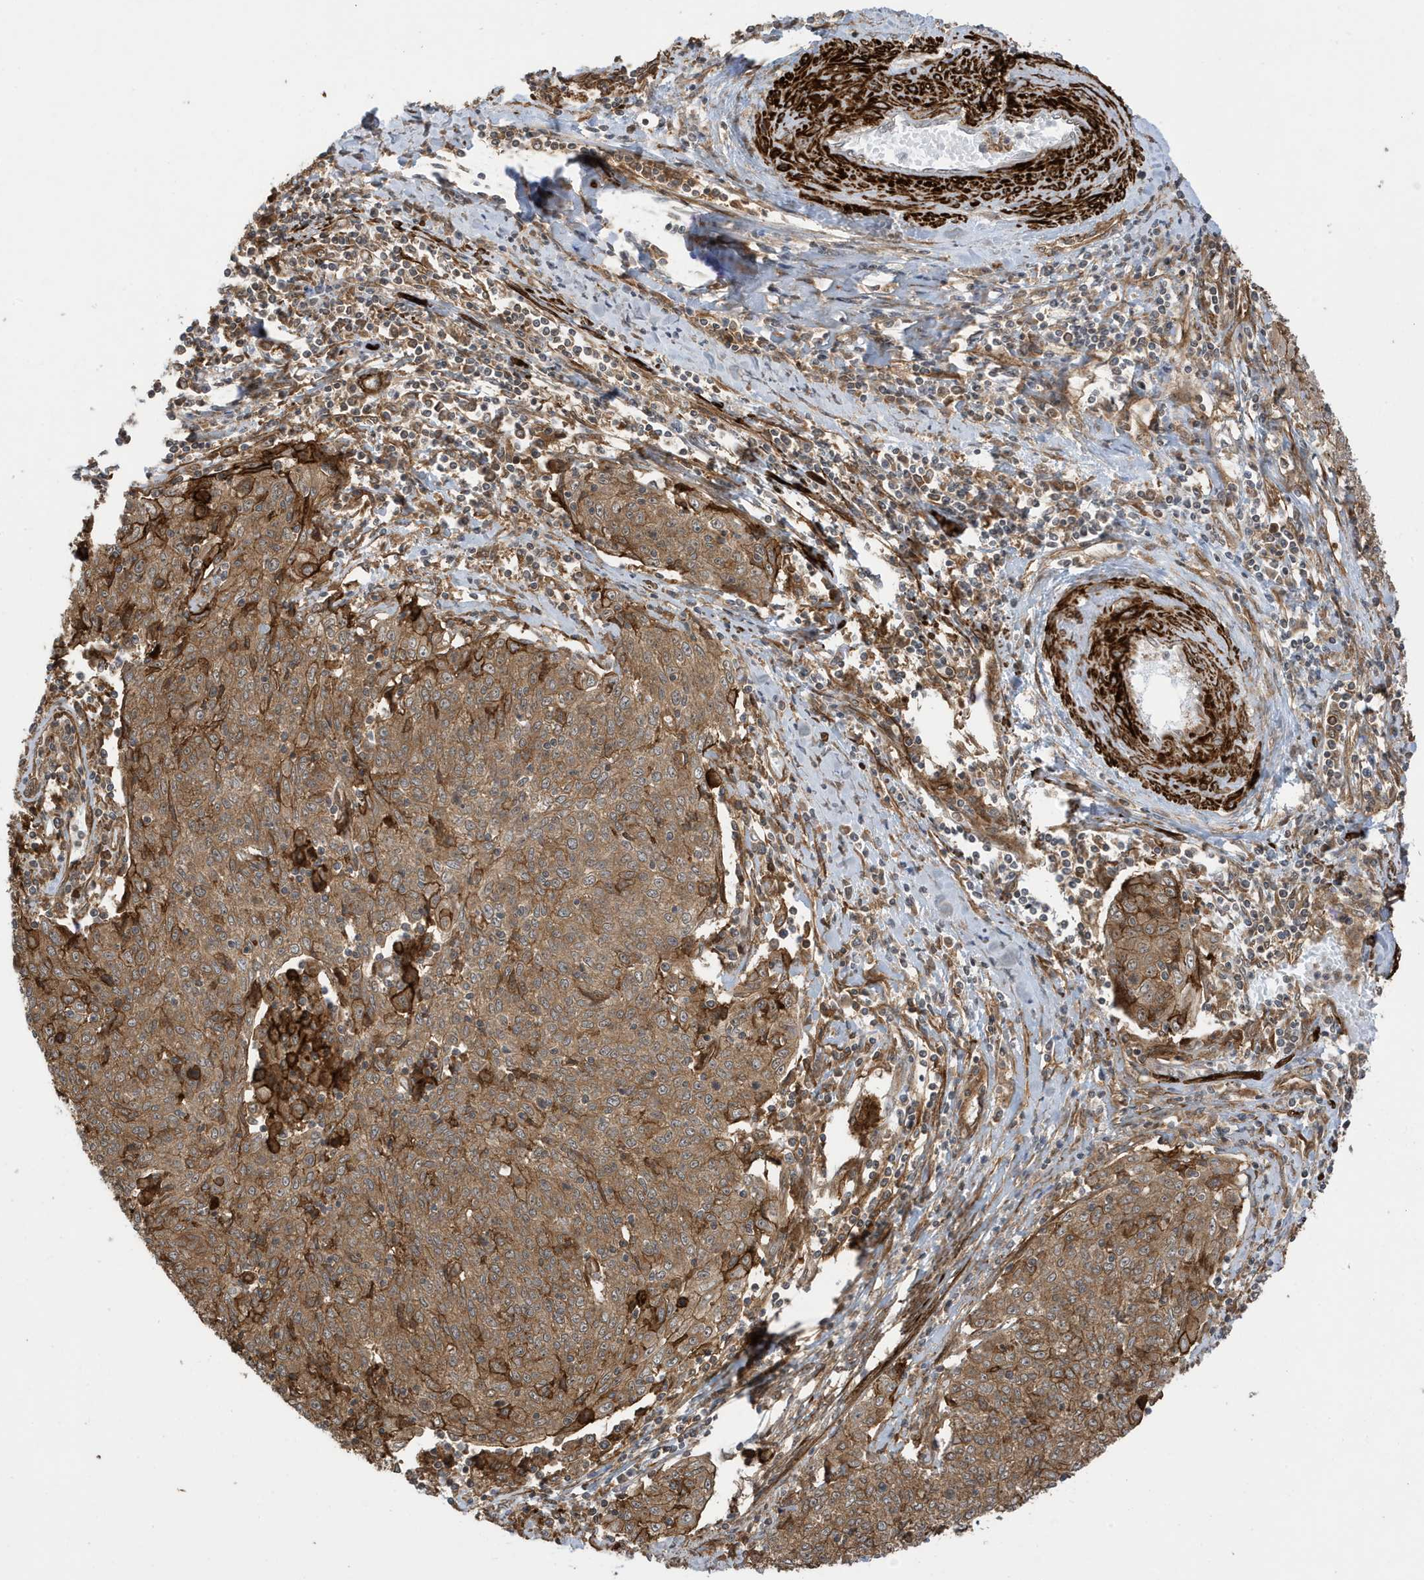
{"staining": {"intensity": "moderate", "quantity": ">75%", "location": "cytoplasmic/membranous"}, "tissue": "cervical cancer", "cell_type": "Tumor cells", "image_type": "cancer", "snomed": [{"axis": "morphology", "description": "Squamous cell carcinoma, NOS"}, {"axis": "topography", "description": "Cervix"}], "caption": "Moderate cytoplasmic/membranous expression is identified in approximately >75% of tumor cells in squamous cell carcinoma (cervical). (brown staining indicates protein expression, while blue staining denotes nuclei).", "gene": "CDC42EP3", "patient": {"sex": "female", "age": 48}}